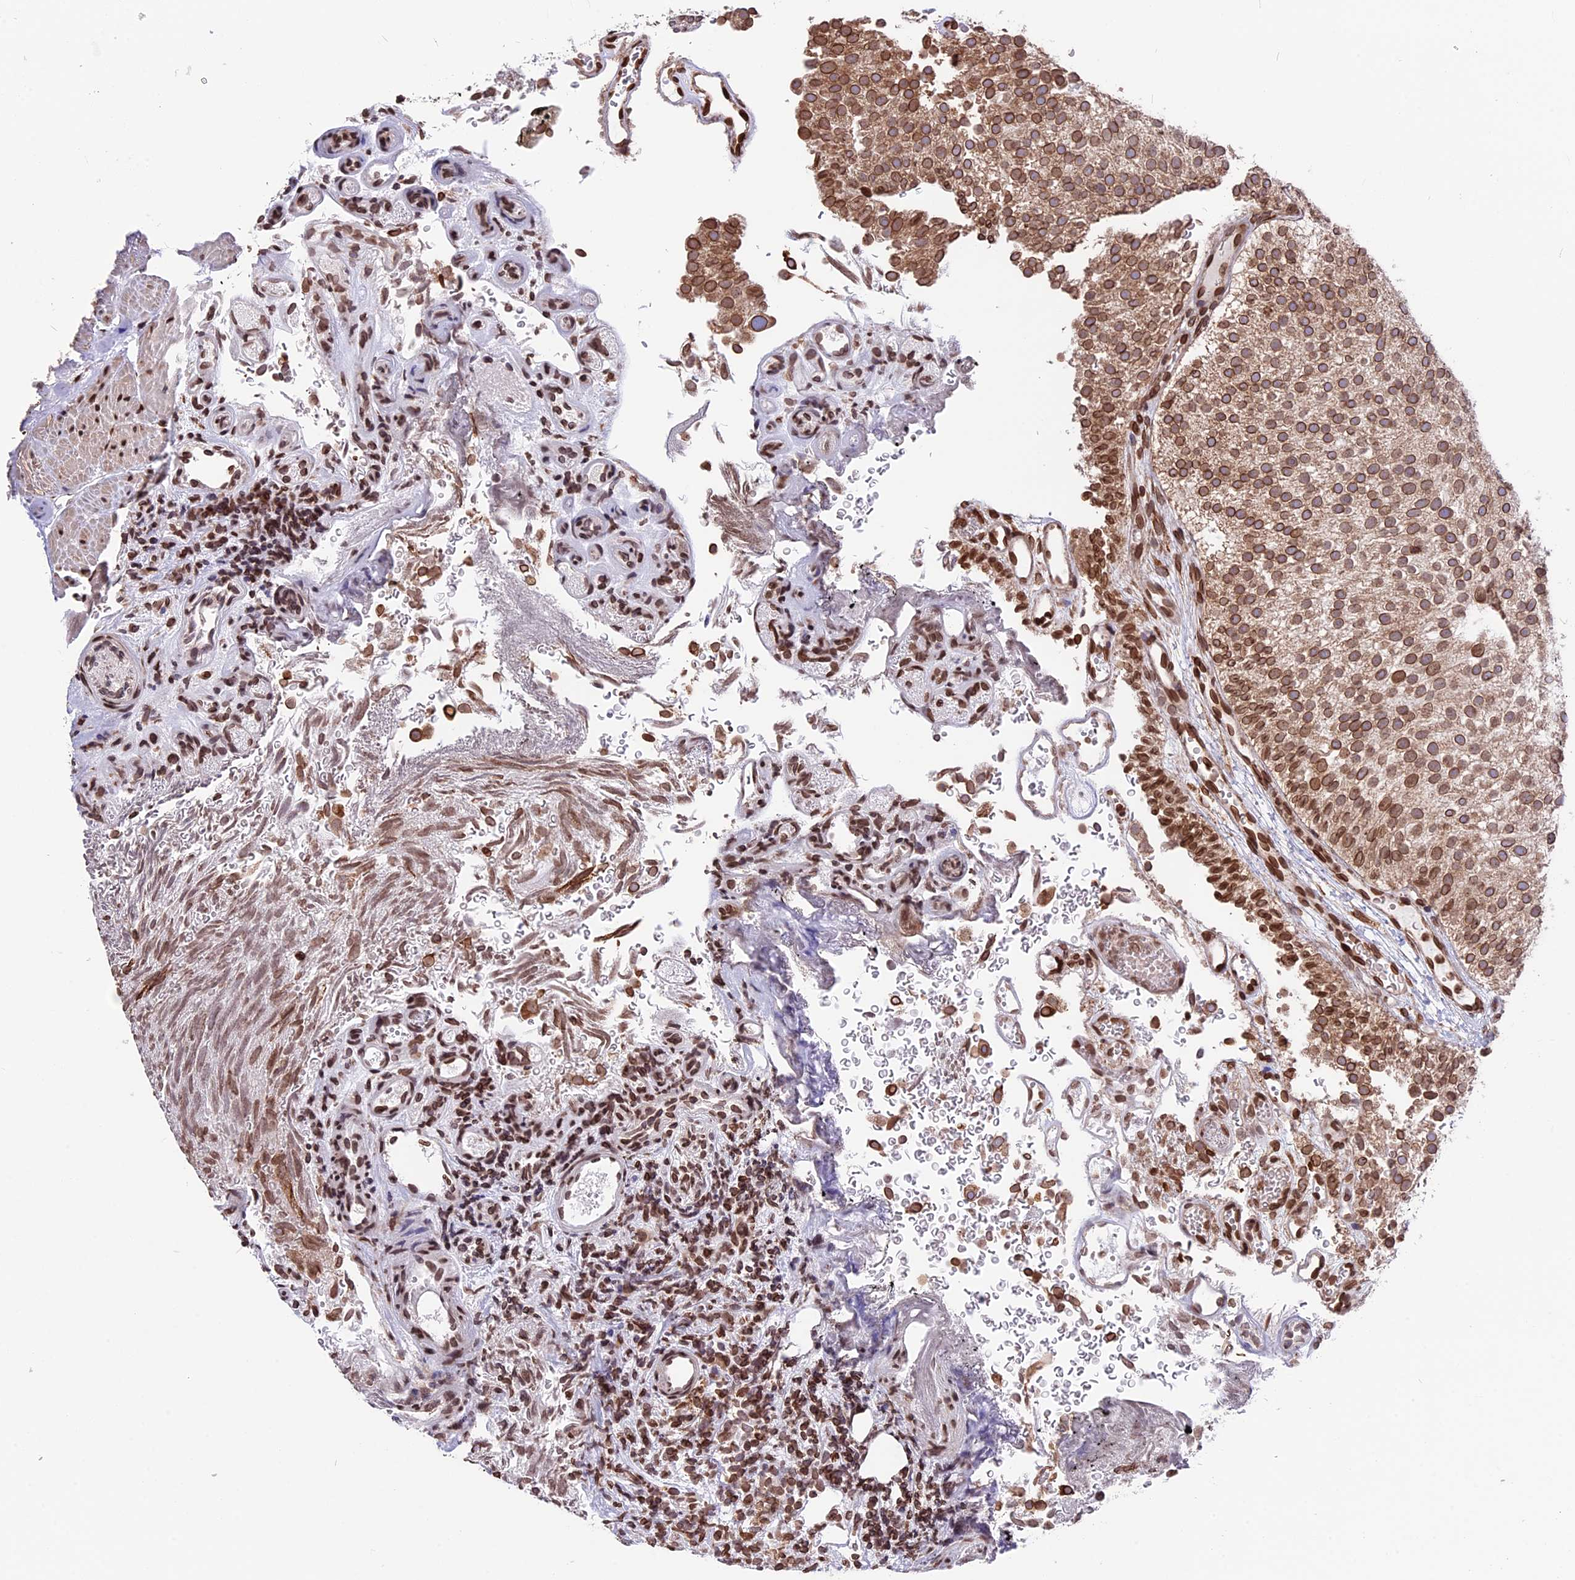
{"staining": {"intensity": "moderate", "quantity": ">75%", "location": "cytoplasmic/membranous,nuclear"}, "tissue": "urothelial cancer", "cell_type": "Tumor cells", "image_type": "cancer", "snomed": [{"axis": "morphology", "description": "Urothelial carcinoma, Low grade"}, {"axis": "topography", "description": "Urinary bladder"}], "caption": "Urothelial cancer was stained to show a protein in brown. There is medium levels of moderate cytoplasmic/membranous and nuclear staining in approximately >75% of tumor cells.", "gene": "PTCHD4", "patient": {"sex": "male", "age": 78}}